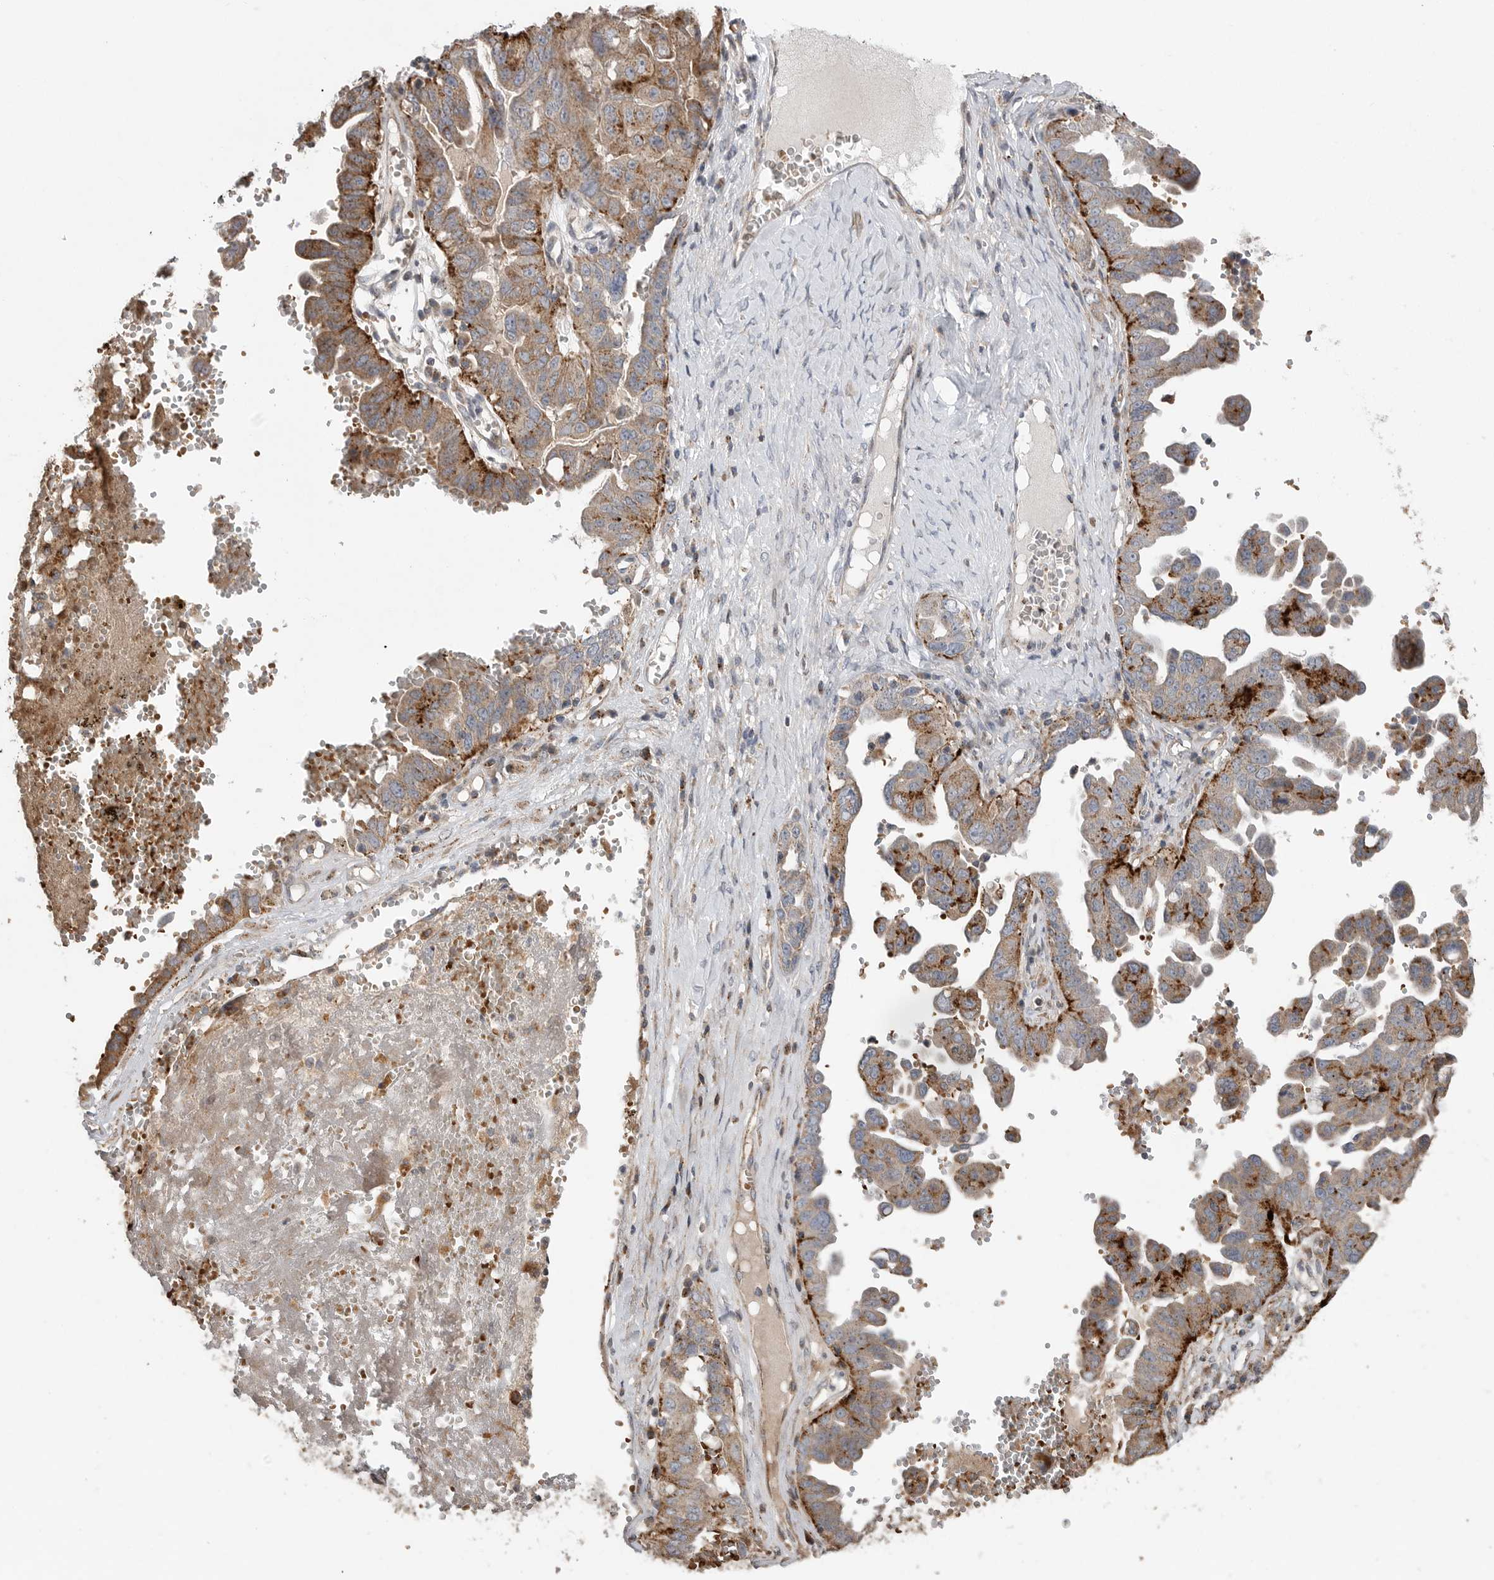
{"staining": {"intensity": "moderate", "quantity": ">75%", "location": "cytoplasmic/membranous"}, "tissue": "ovarian cancer", "cell_type": "Tumor cells", "image_type": "cancer", "snomed": [{"axis": "morphology", "description": "Carcinoma, endometroid"}, {"axis": "topography", "description": "Ovary"}], "caption": "Human endometroid carcinoma (ovarian) stained with a brown dye reveals moderate cytoplasmic/membranous positive positivity in approximately >75% of tumor cells.", "gene": "GALNS", "patient": {"sex": "female", "age": 62}}